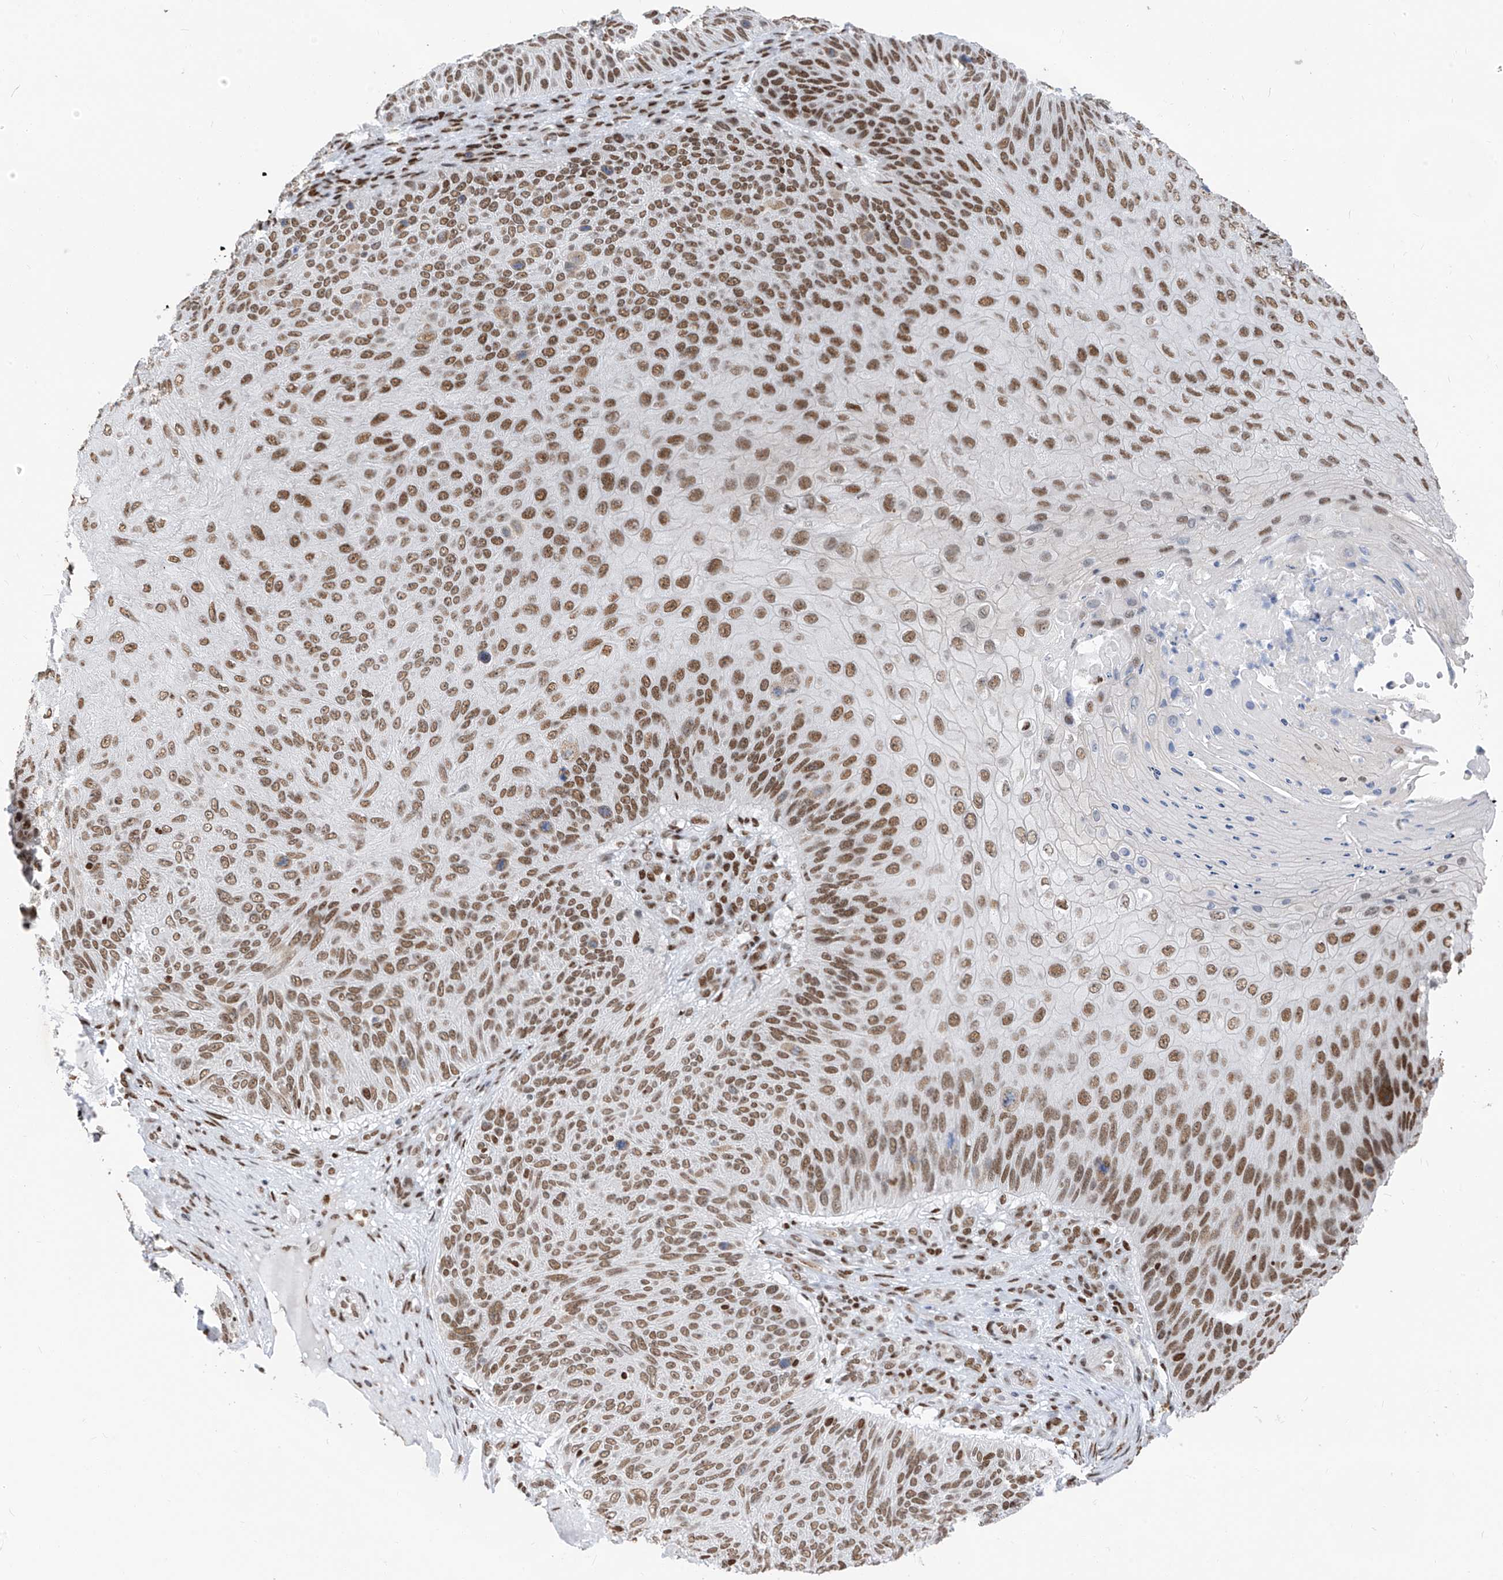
{"staining": {"intensity": "moderate", "quantity": ">75%", "location": "nuclear"}, "tissue": "skin cancer", "cell_type": "Tumor cells", "image_type": "cancer", "snomed": [{"axis": "morphology", "description": "Squamous cell carcinoma, NOS"}, {"axis": "topography", "description": "Skin"}], "caption": "Squamous cell carcinoma (skin) tissue shows moderate nuclear staining in about >75% of tumor cells", "gene": "KHSRP", "patient": {"sex": "female", "age": 88}}